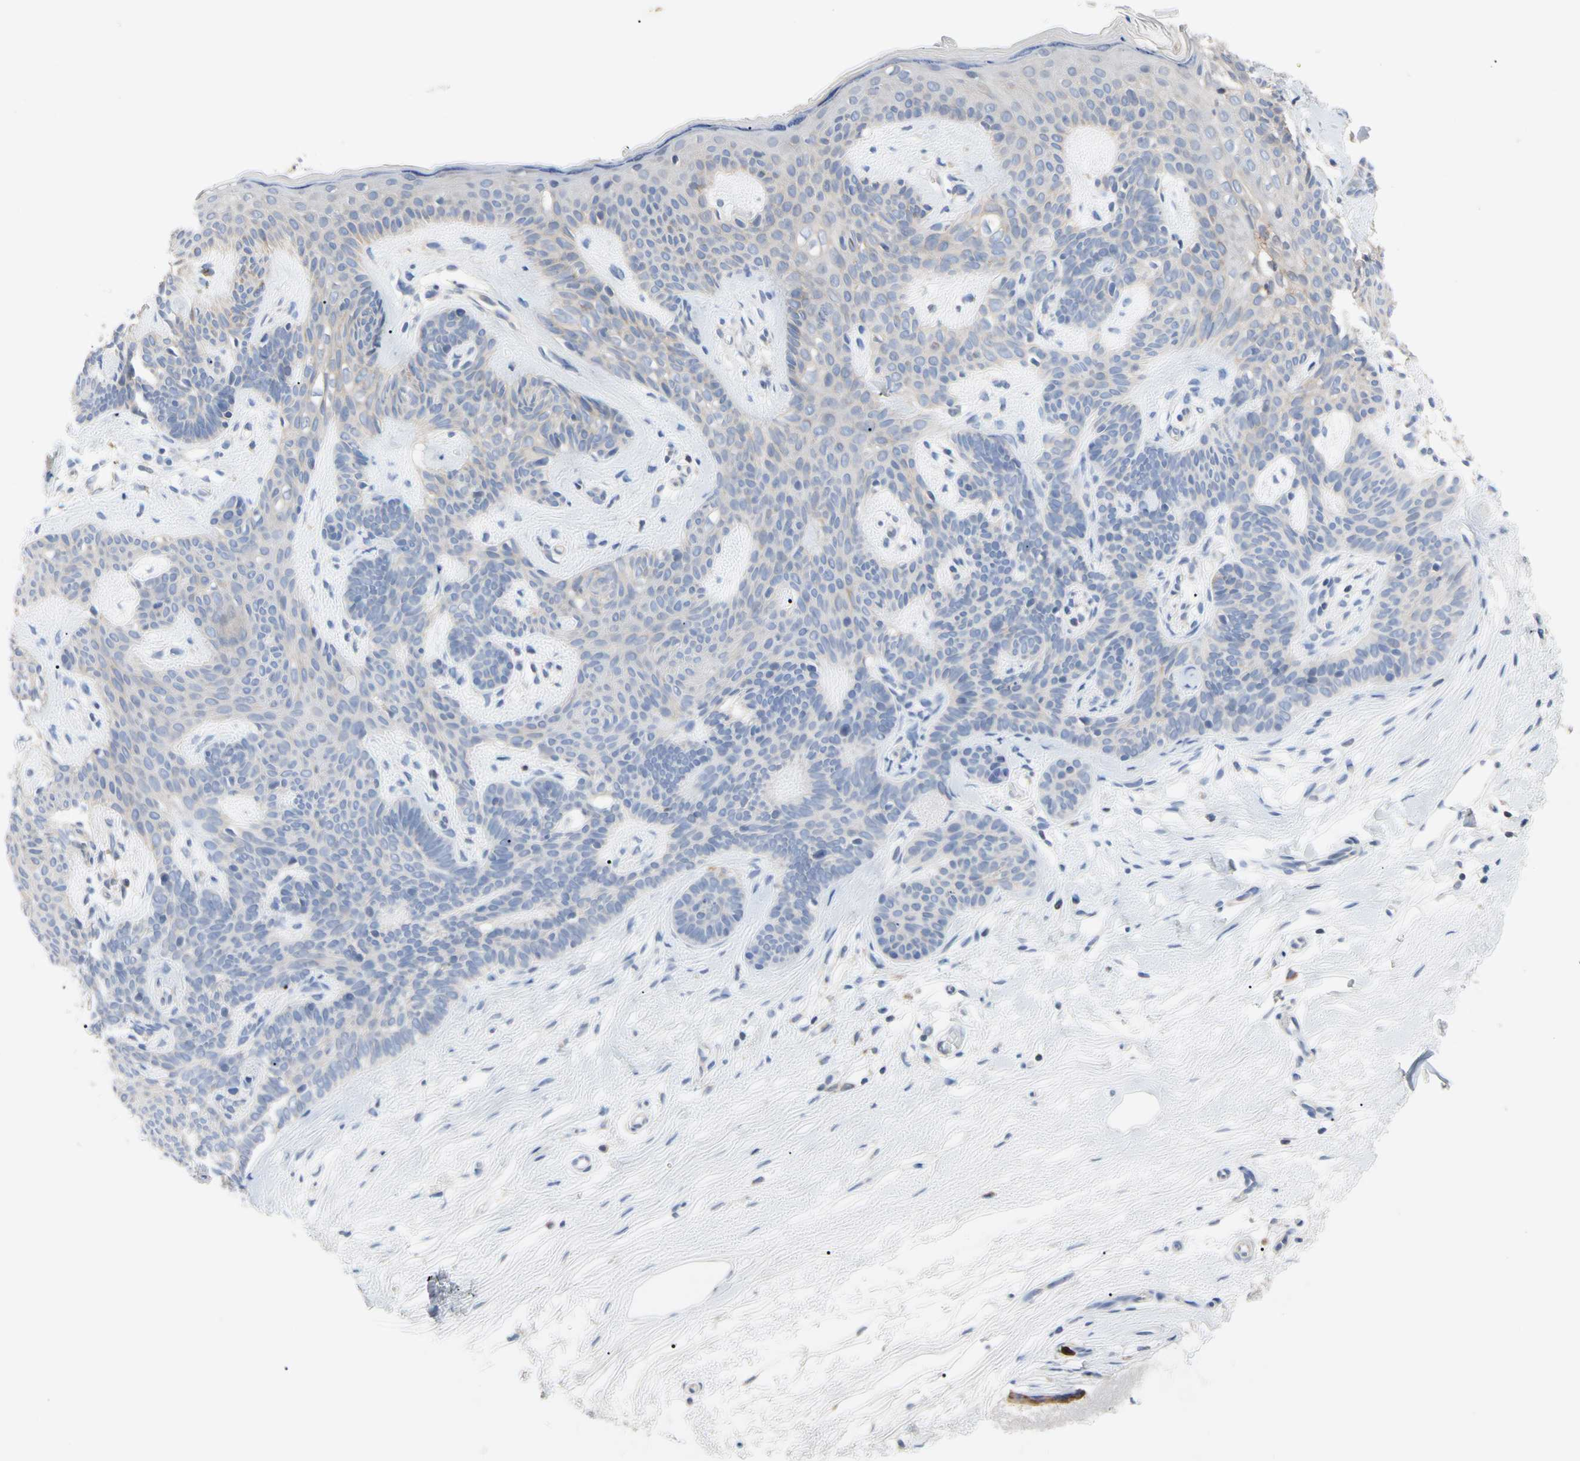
{"staining": {"intensity": "negative", "quantity": "none", "location": "none"}, "tissue": "skin cancer", "cell_type": "Tumor cells", "image_type": "cancer", "snomed": [{"axis": "morphology", "description": "Developmental malformation"}, {"axis": "morphology", "description": "Basal cell carcinoma"}, {"axis": "topography", "description": "Skin"}], "caption": "Tumor cells are negative for protein expression in human skin cancer. (DAB immunohistochemistry (IHC) with hematoxylin counter stain).", "gene": "MCL1", "patient": {"sex": "female", "age": 62}}